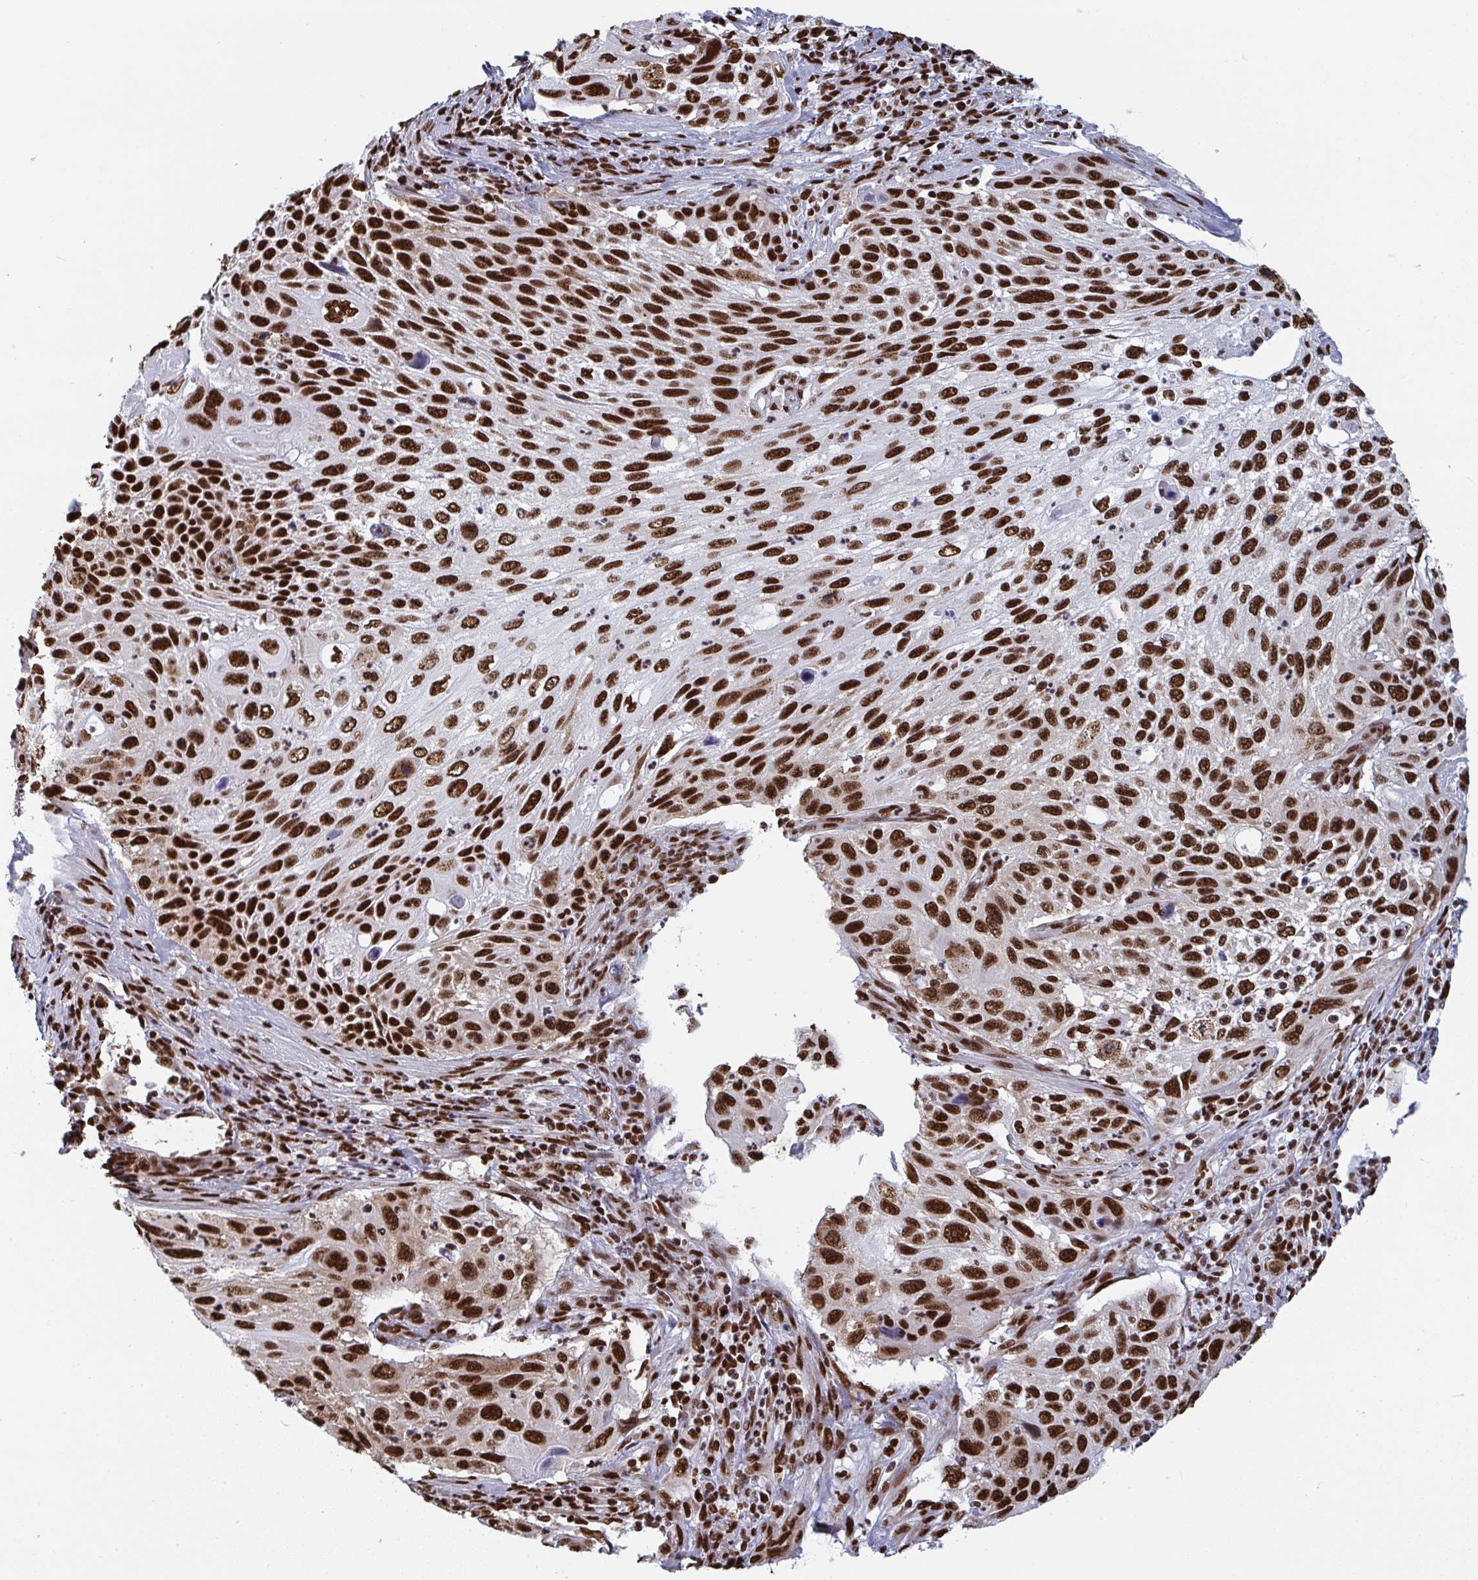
{"staining": {"intensity": "strong", "quantity": ">75%", "location": "nuclear"}, "tissue": "cervical cancer", "cell_type": "Tumor cells", "image_type": "cancer", "snomed": [{"axis": "morphology", "description": "Squamous cell carcinoma, NOS"}, {"axis": "topography", "description": "Cervix"}], "caption": "Approximately >75% of tumor cells in human cervical cancer display strong nuclear protein positivity as visualized by brown immunohistochemical staining.", "gene": "GAR1", "patient": {"sex": "female", "age": 70}}